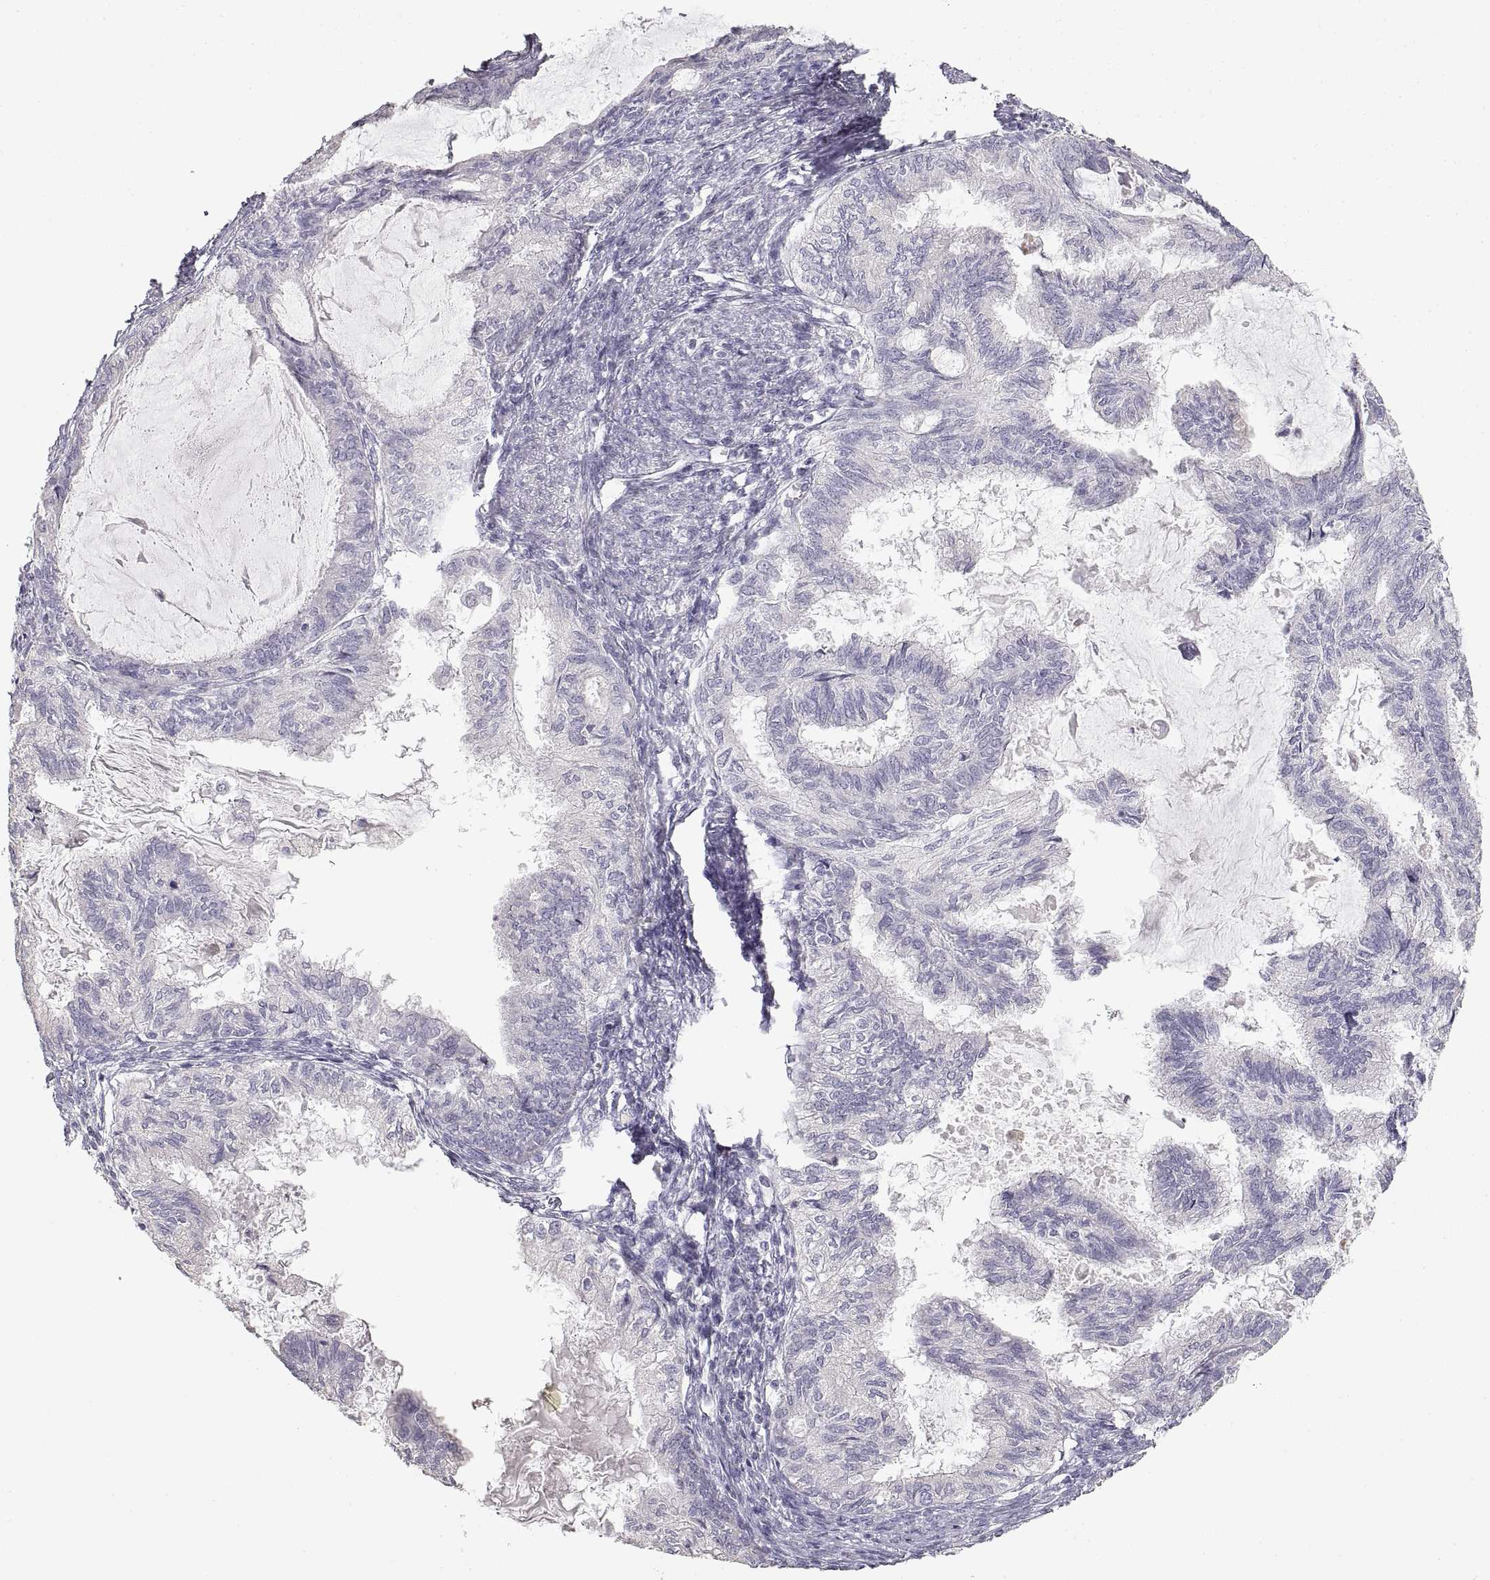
{"staining": {"intensity": "negative", "quantity": "none", "location": "none"}, "tissue": "endometrial cancer", "cell_type": "Tumor cells", "image_type": "cancer", "snomed": [{"axis": "morphology", "description": "Adenocarcinoma, NOS"}, {"axis": "topography", "description": "Endometrium"}], "caption": "This is an IHC histopathology image of human endometrial adenocarcinoma. There is no staining in tumor cells.", "gene": "ZP3", "patient": {"sex": "female", "age": 86}}